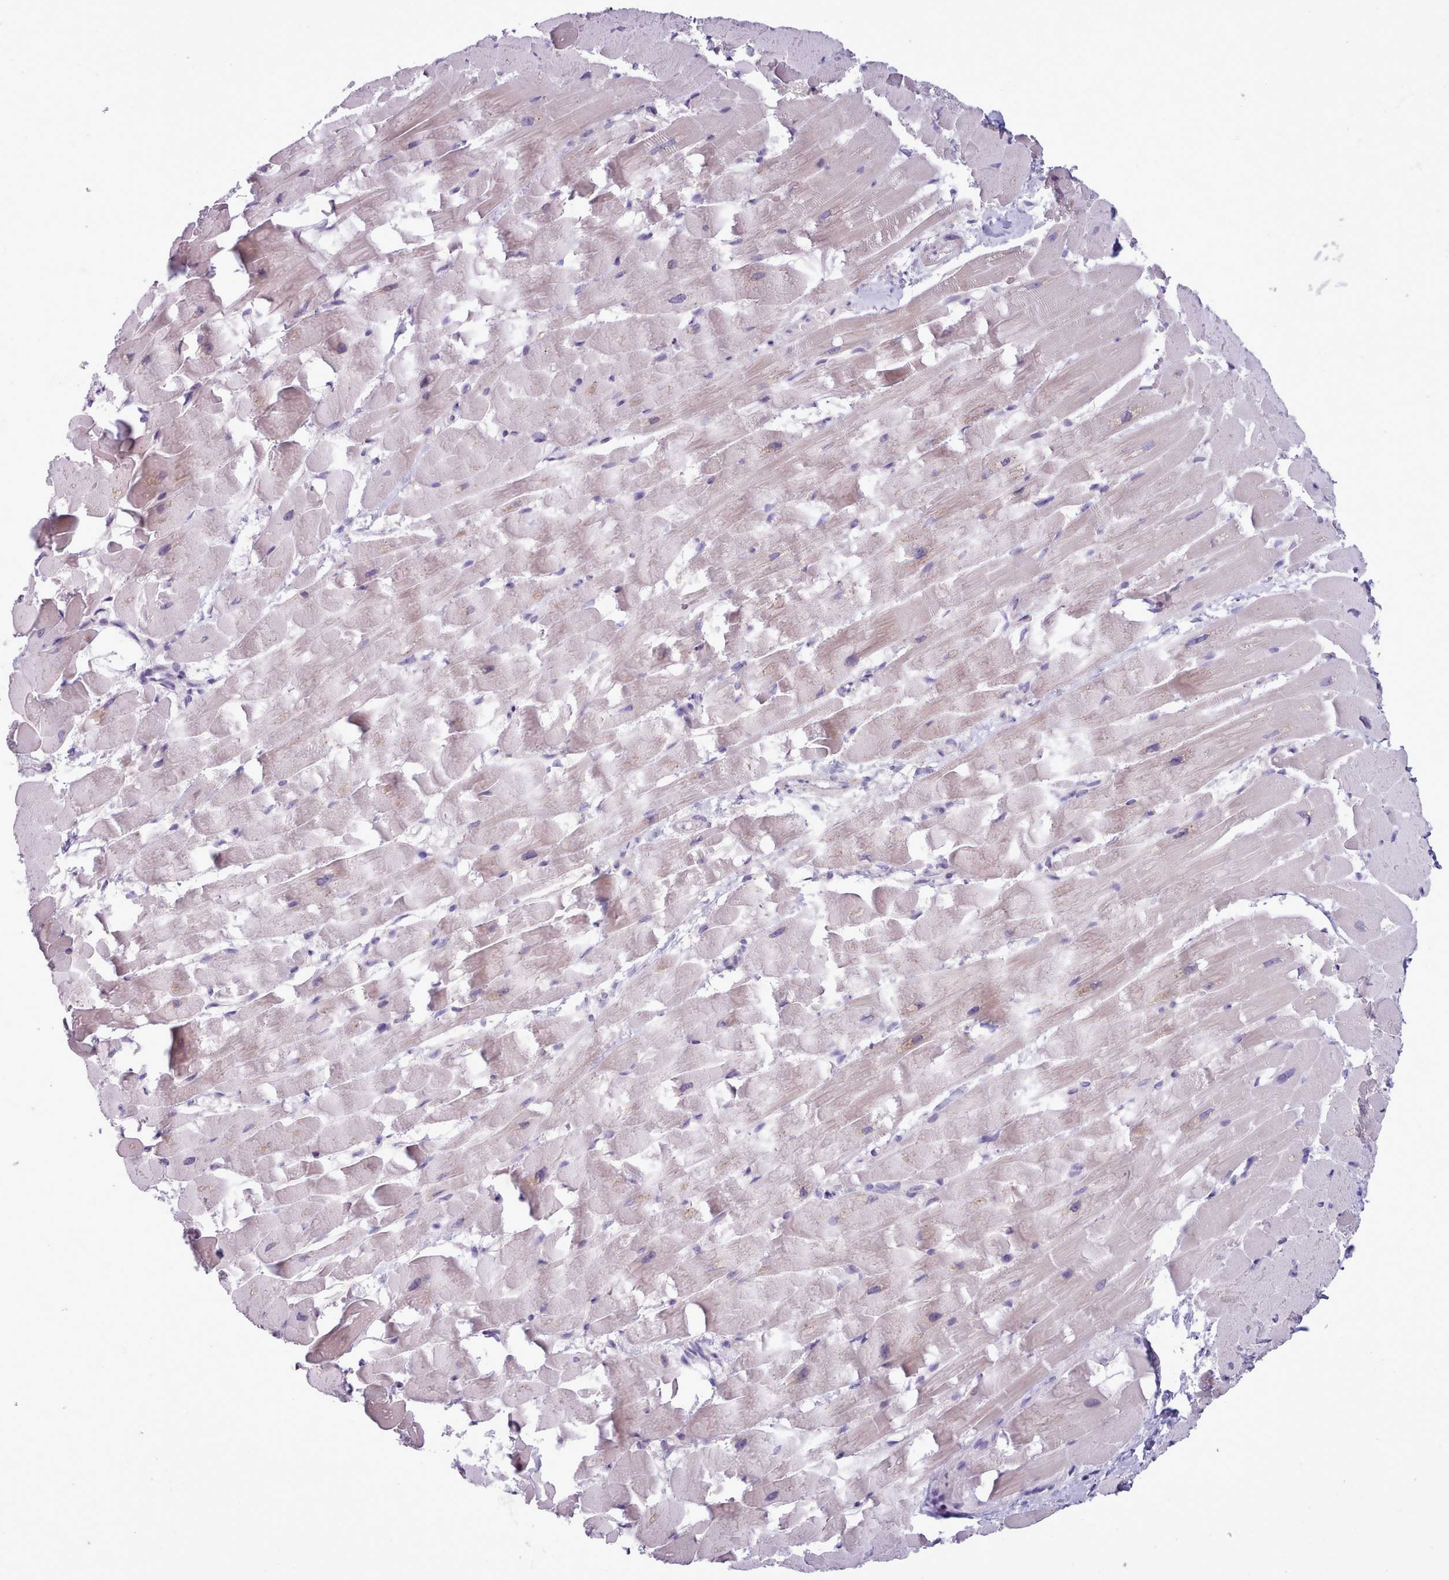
{"staining": {"intensity": "negative", "quantity": "none", "location": "none"}, "tissue": "heart muscle", "cell_type": "Cardiomyocytes", "image_type": "normal", "snomed": [{"axis": "morphology", "description": "Normal tissue, NOS"}, {"axis": "topography", "description": "Heart"}], "caption": "This is an immunohistochemistry histopathology image of unremarkable human heart muscle. There is no expression in cardiomyocytes.", "gene": "MYRFL", "patient": {"sex": "male", "age": 37}}